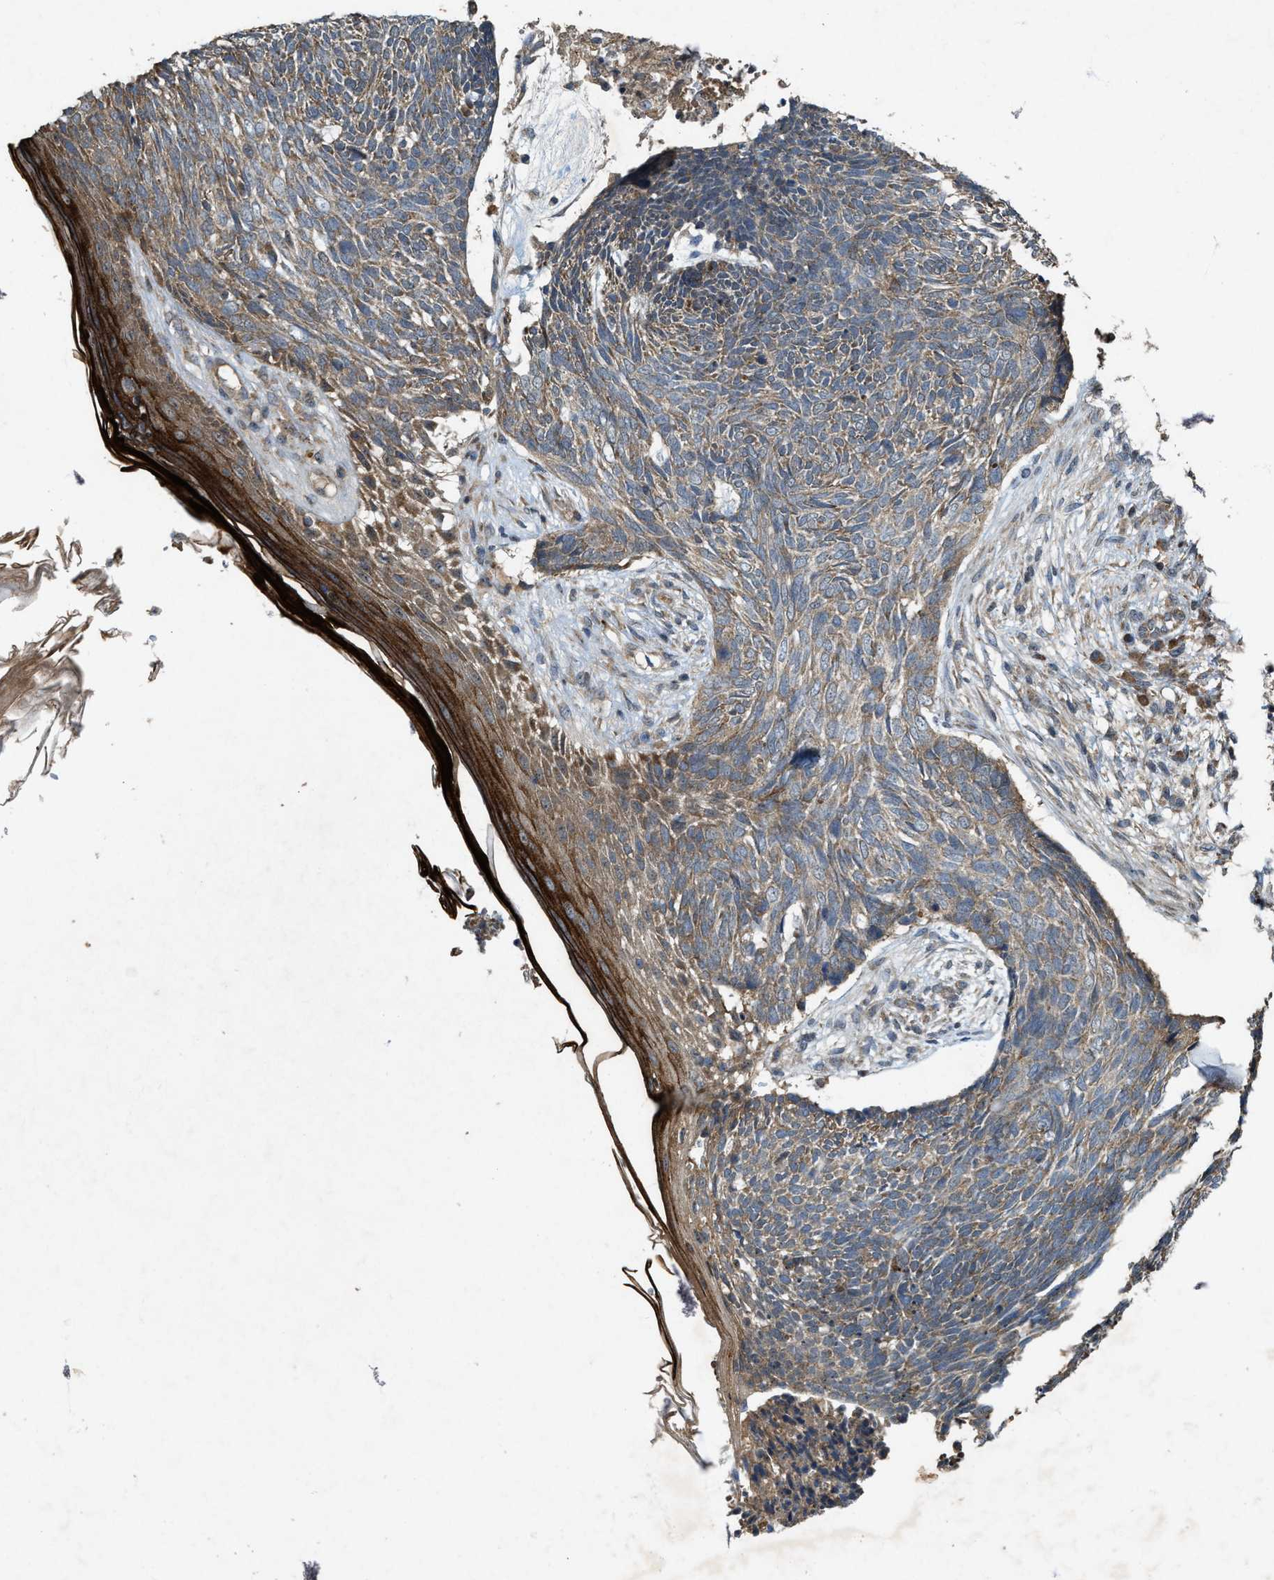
{"staining": {"intensity": "moderate", "quantity": ">75%", "location": "cytoplasmic/membranous"}, "tissue": "skin cancer", "cell_type": "Tumor cells", "image_type": "cancer", "snomed": [{"axis": "morphology", "description": "Basal cell carcinoma"}, {"axis": "topography", "description": "Skin"}], "caption": "Immunohistochemistry micrograph of neoplastic tissue: human basal cell carcinoma (skin) stained using IHC demonstrates medium levels of moderate protein expression localized specifically in the cytoplasmic/membranous of tumor cells, appearing as a cytoplasmic/membranous brown color.", "gene": "PDP2", "patient": {"sex": "female", "age": 84}}